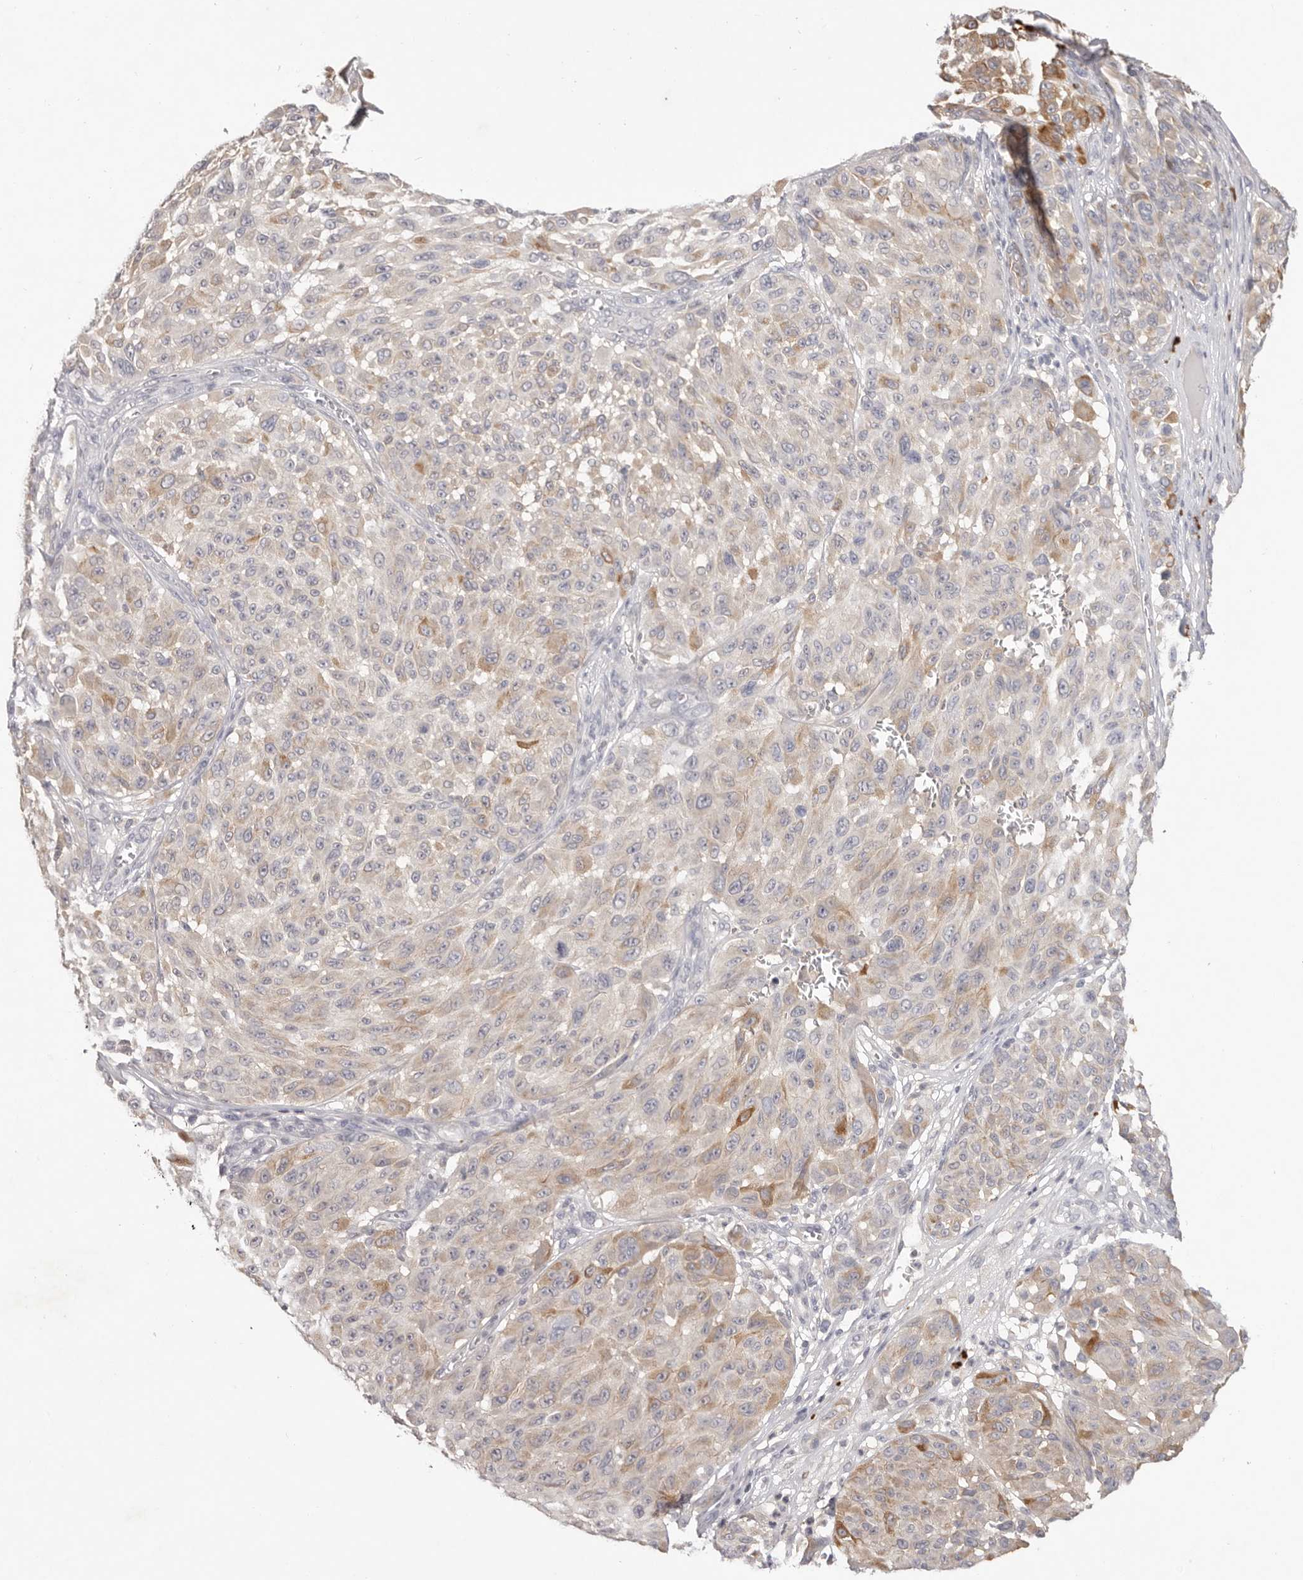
{"staining": {"intensity": "moderate", "quantity": "<25%", "location": "cytoplasmic/membranous"}, "tissue": "melanoma", "cell_type": "Tumor cells", "image_type": "cancer", "snomed": [{"axis": "morphology", "description": "Malignant melanoma, NOS"}, {"axis": "topography", "description": "Skin"}], "caption": "About <25% of tumor cells in melanoma exhibit moderate cytoplasmic/membranous protein positivity as visualized by brown immunohistochemical staining.", "gene": "SCUBE2", "patient": {"sex": "male", "age": 83}}